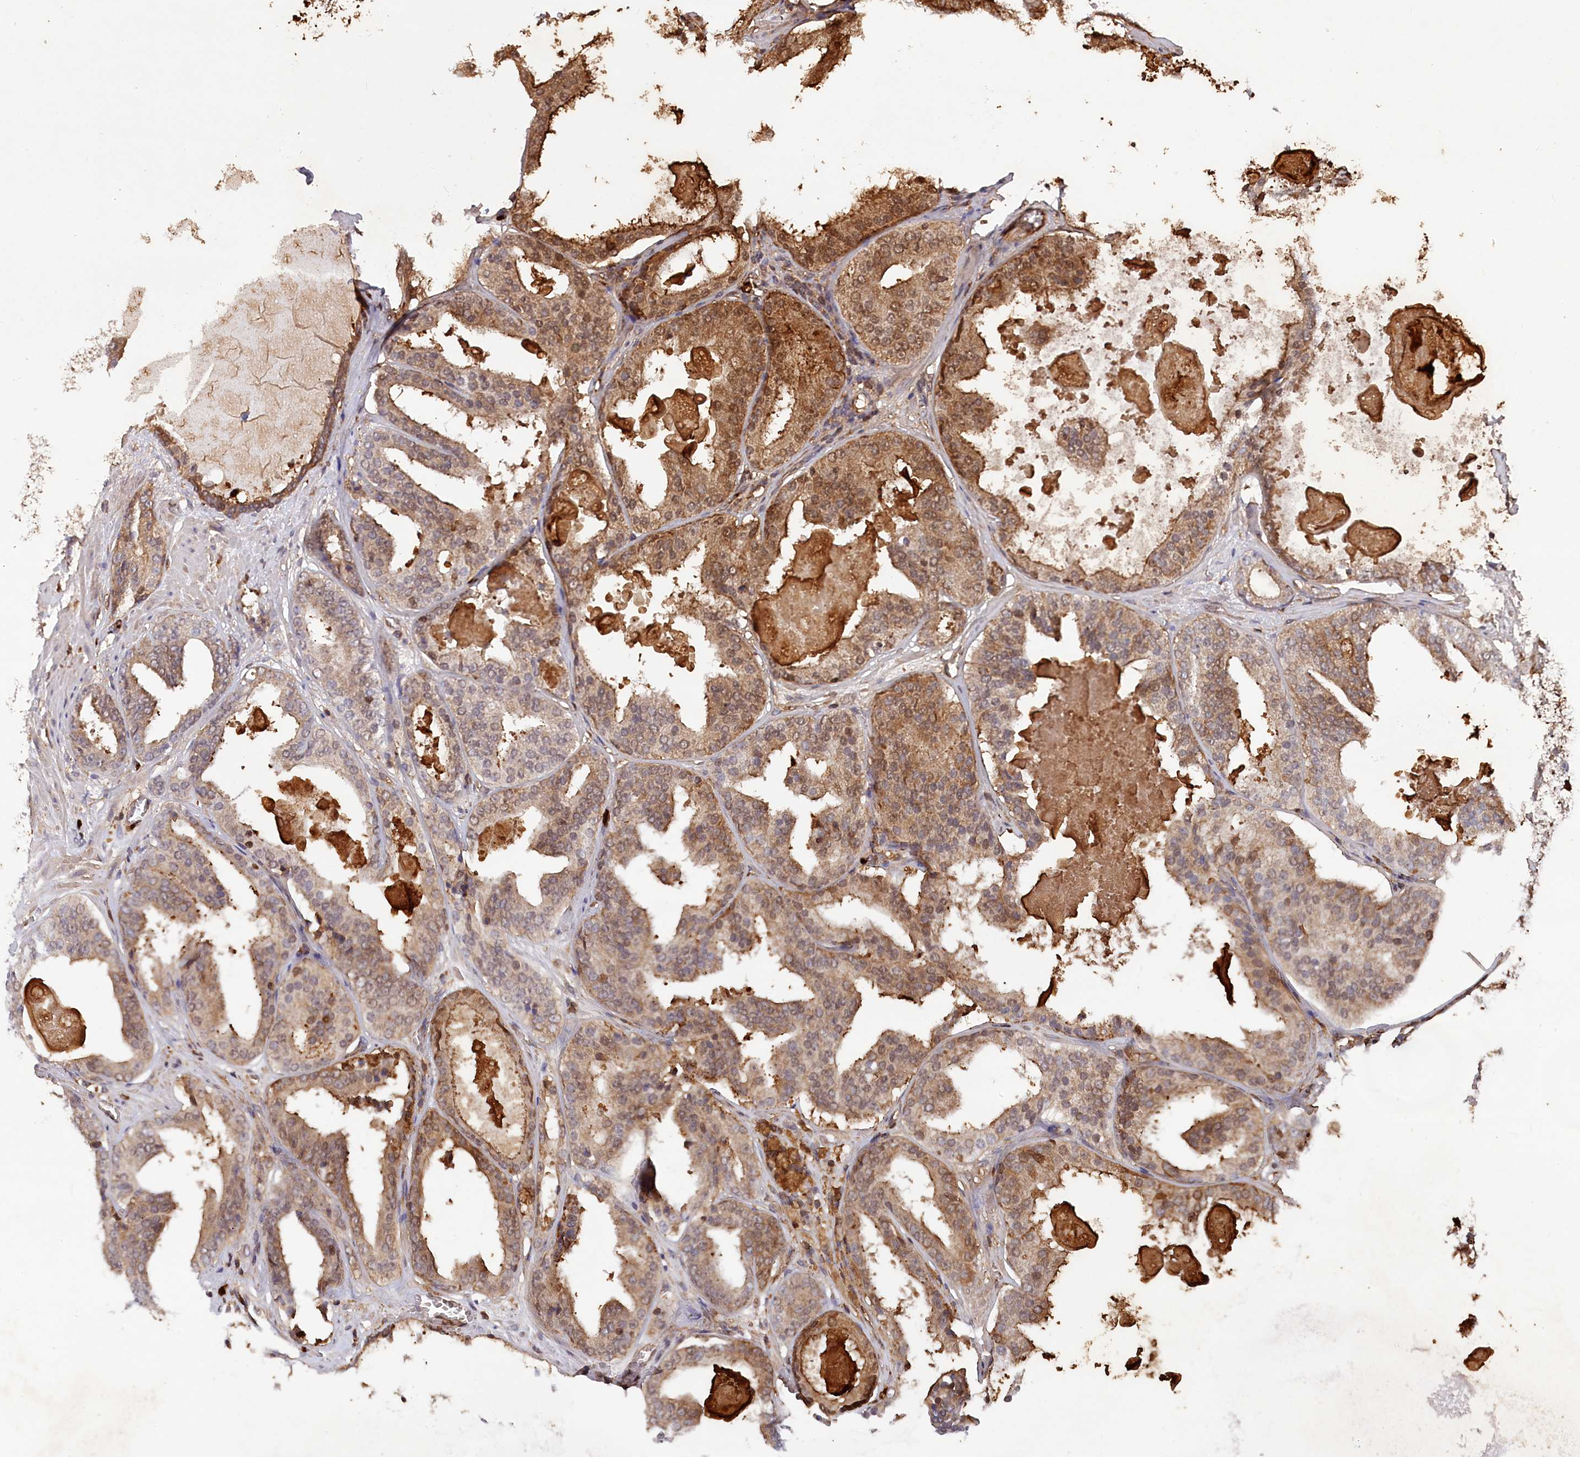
{"staining": {"intensity": "moderate", "quantity": ">75%", "location": "cytoplasmic/membranous,nuclear"}, "tissue": "prostate cancer", "cell_type": "Tumor cells", "image_type": "cancer", "snomed": [{"axis": "morphology", "description": "Adenocarcinoma, High grade"}, {"axis": "topography", "description": "Prostate"}], "caption": "Moderate cytoplasmic/membranous and nuclear positivity for a protein is identified in about >75% of tumor cells of prostate cancer (high-grade adenocarcinoma) using immunohistochemistry (IHC).", "gene": "LSG1", "patient": {"sex": "male", "age": 57}}